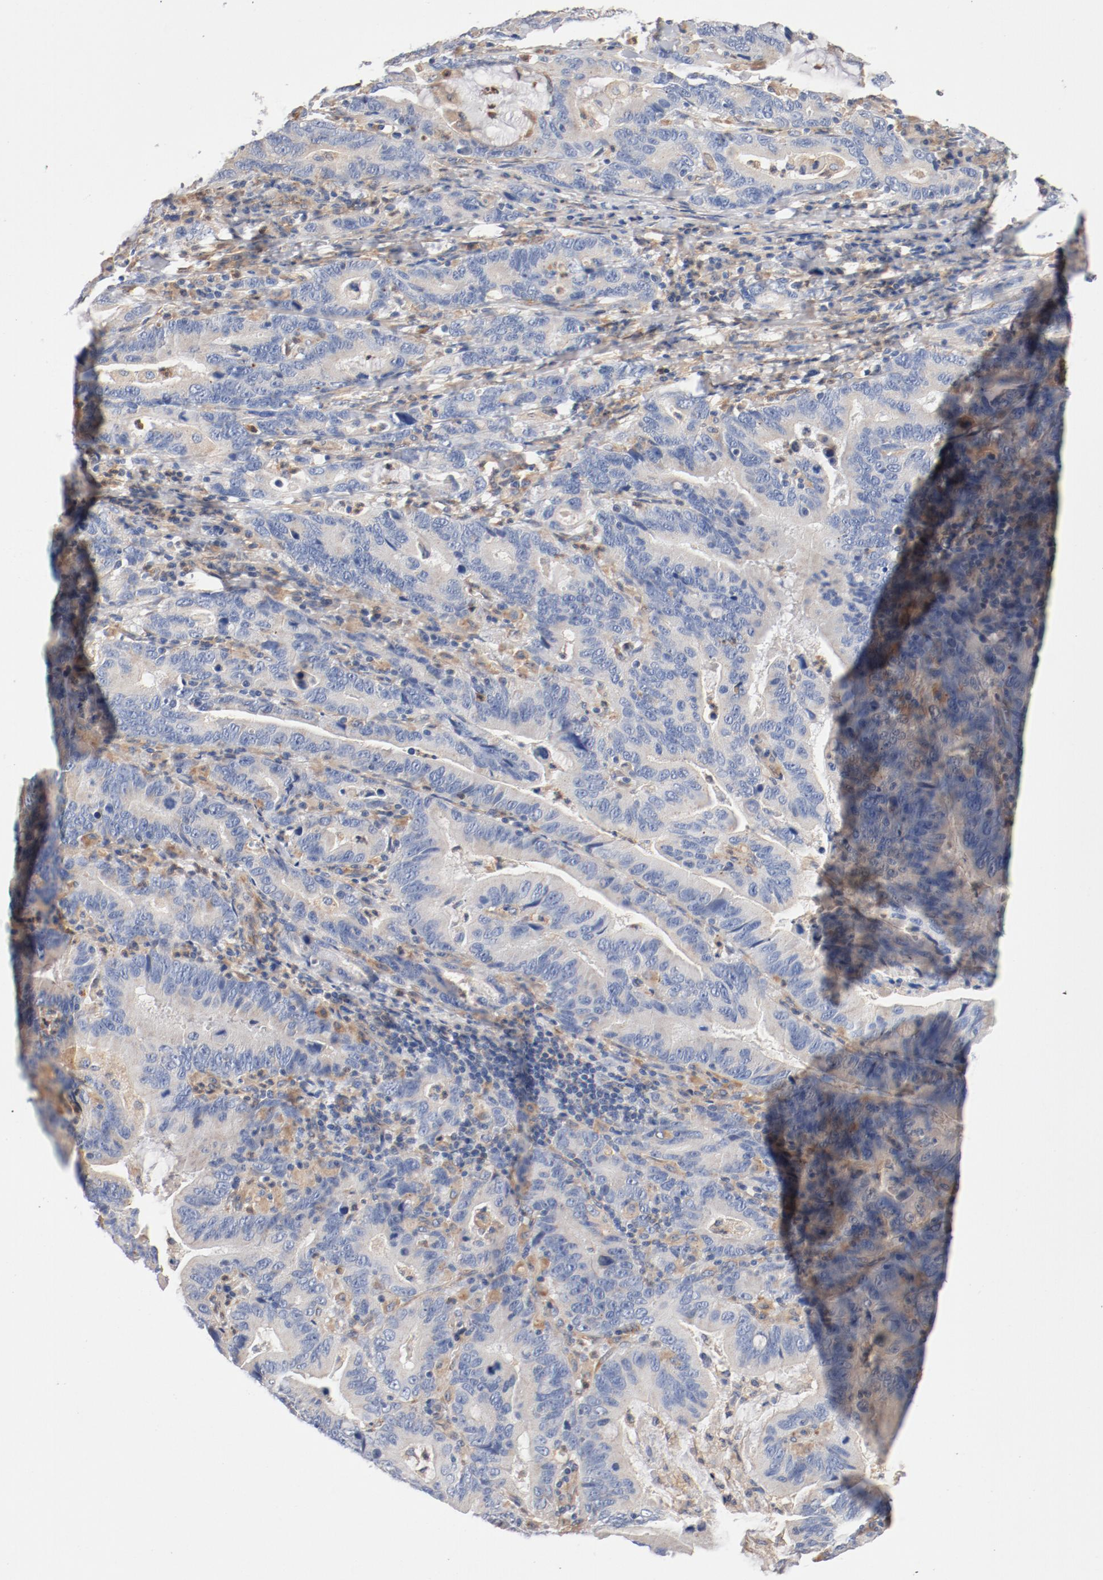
{"staining": {"intensity": "weak", "quantity": "25%-75%", "location": "cytoplasmic/membranous"}, "tissue": "stomach cancer", "cell_type": "Tumor cells", "image_type": "cancer", "snomed": [{"axis": "morphology", "description": "Adenocarcinoma, NOS"}, {"axis": "topography", "description": "Stomach, upper"}], "caption": "Immunohistochemistry of stomach adenocarcinoma displays low levels of weak cytoplasmic/membranous staining in approximately 25%-75% of tumor cells. (brown staining indicates protein expression, while blue staining denotes nuclei).", "gene": "ILK", "patient": {"sex": "male", "age": 63}}